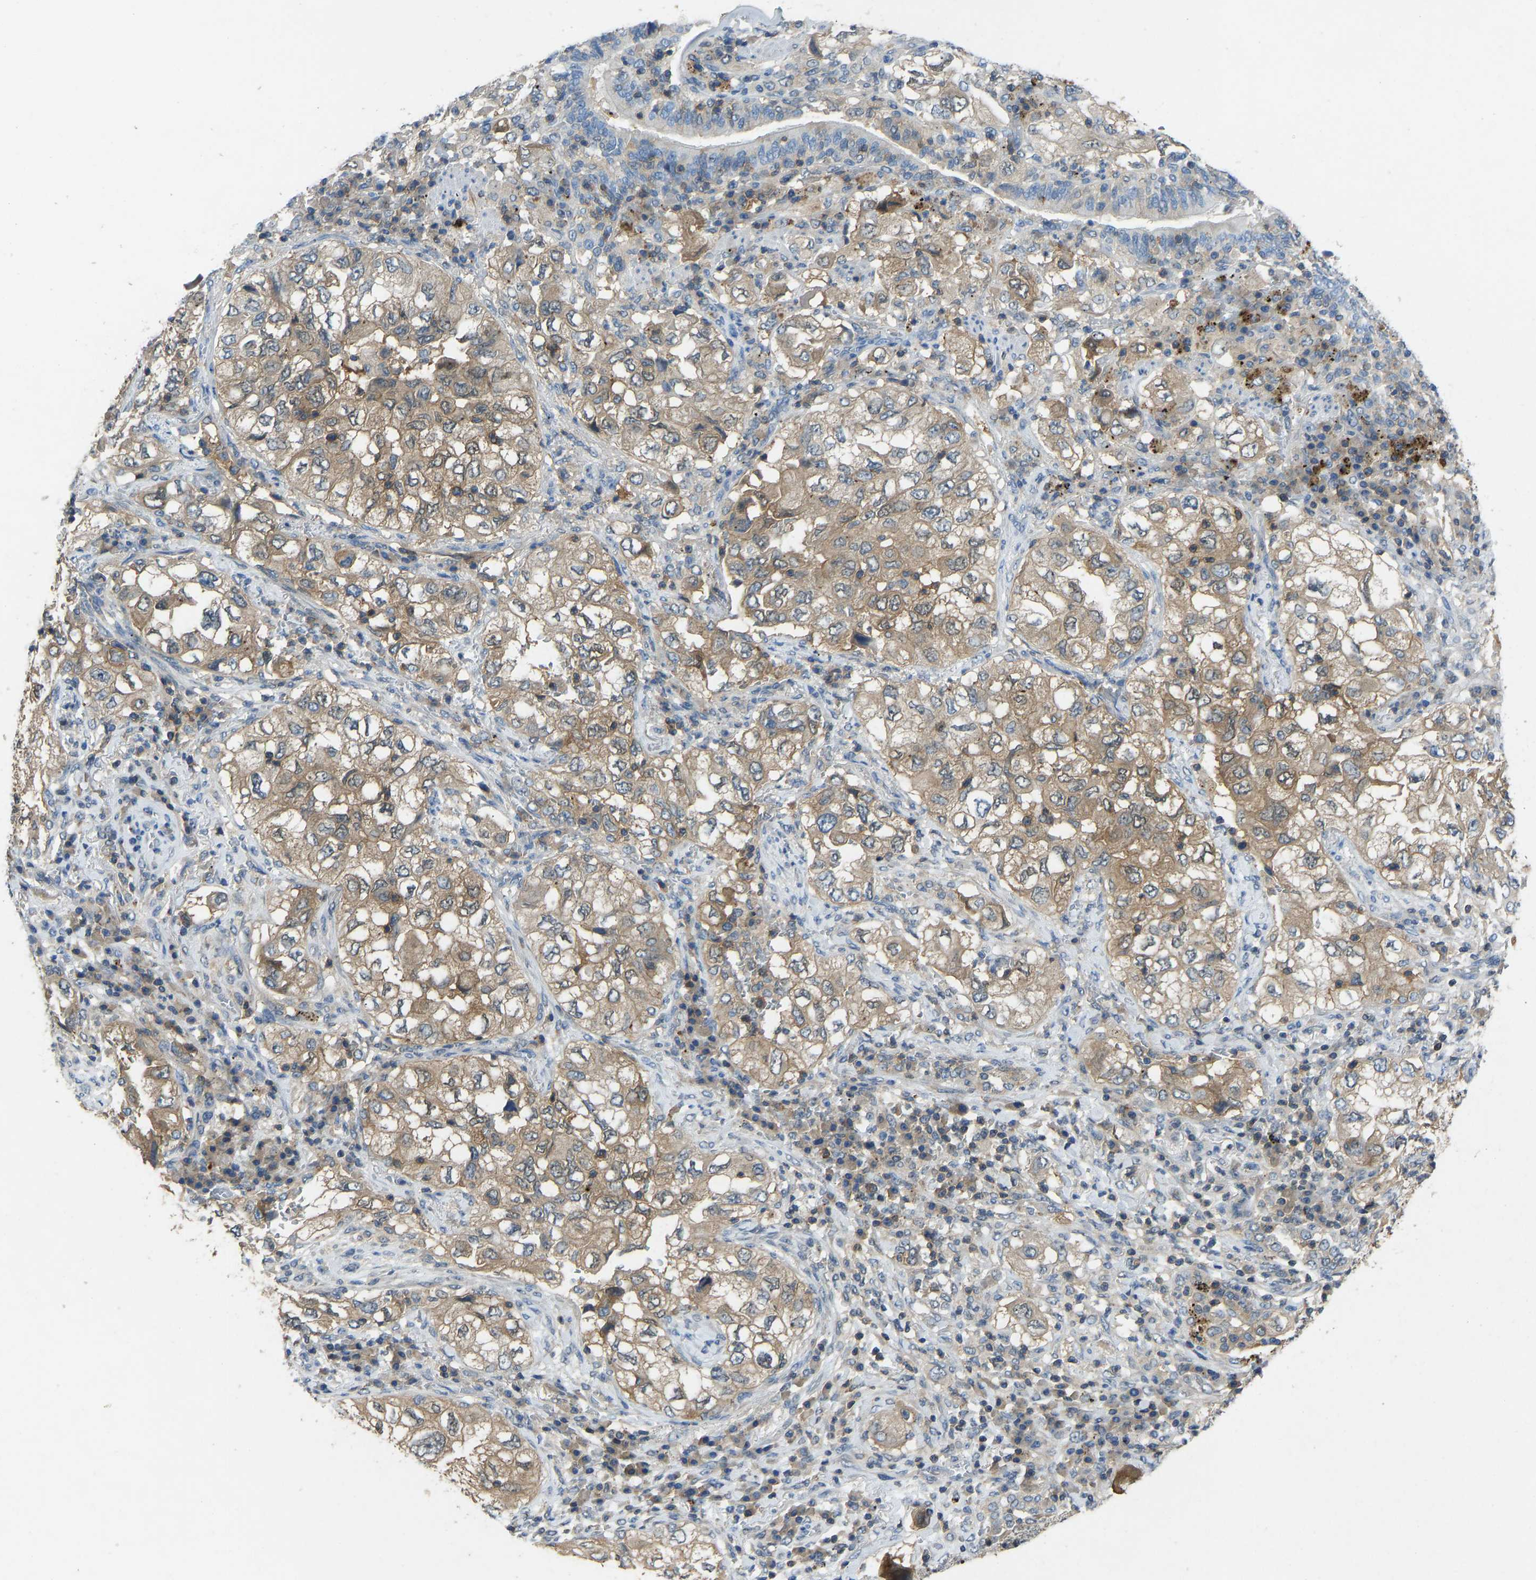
{"staining": {"intensity": "moderate", "quantity": ">75%", "location": "cytoplasmic/membranous"}, "tissue": "lung cancer", "cell_type": "Tumor cells", "image_type": "cancer", "snomed": [{"axis": "morphology", "description": "Adenocarcinoma, NOS"}, {"axis": "topography", "description": "Lung"}], "caption": "Lung cancer (adenocarcinoma) tissue displays moderate cytoplasmic/membranous positivity in approximately >75% of tumor cells, visualized by immunohistochemistry.", "gene": "NDRG3", "patient": {"sex": "male", "age": 64}}